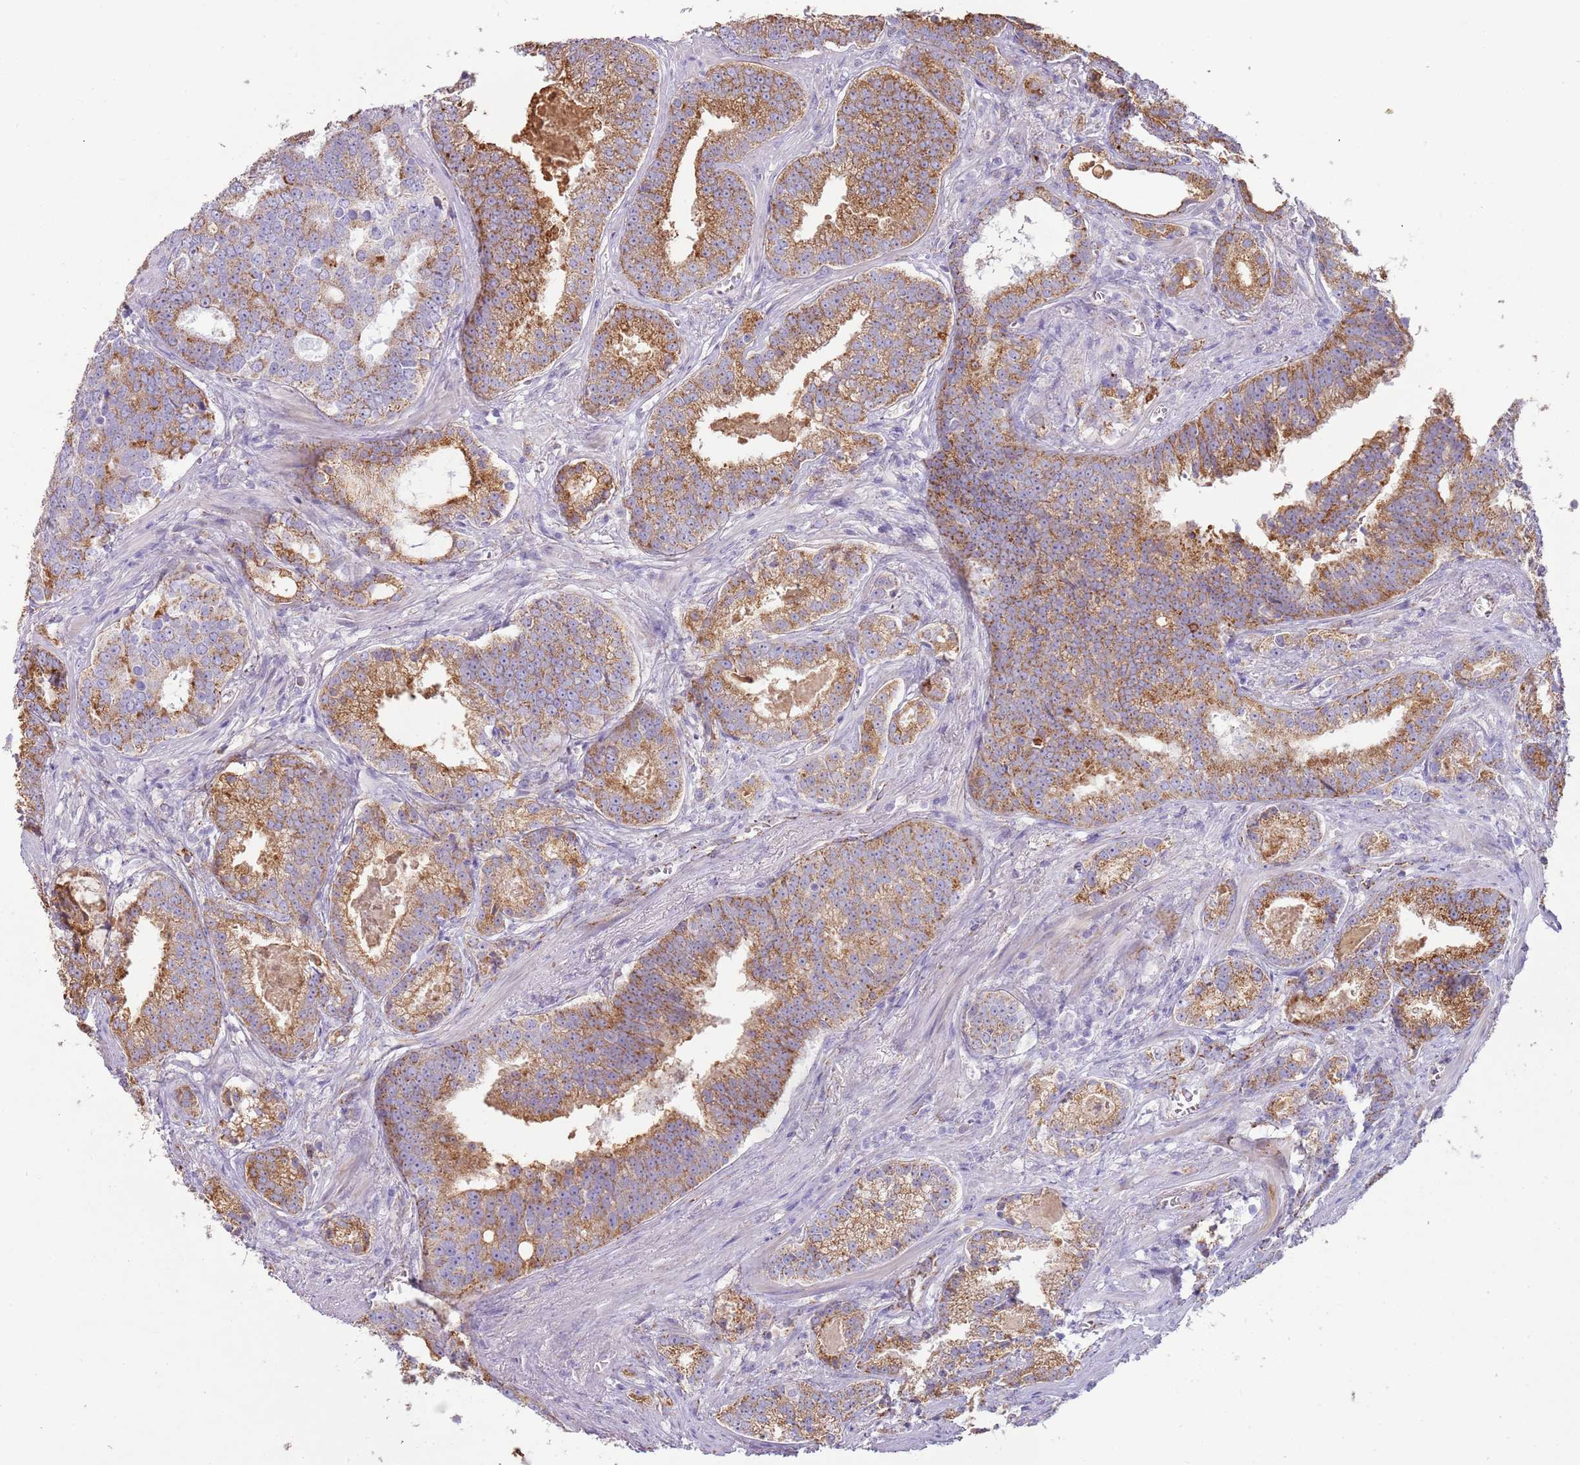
{"staining": {"intensity": "moderate", "quantity": ">75%", "location": "cytoplasmic/membranous"}, "tissue": "prostate cancer", "cell_type": "Tumor cells", "image_type": "cancer", "snomed": [{"axis": "morphology", "description": "Adenocarcinoma, High grade"}, {"axis": "topography", "description": "Prostate"}], "caption": "The photomicrograph displays staining of prostate high-grade adenocarcinoma, revealing moderate cytoplasmic/membranous protein positivity (brown color) within tumor cells.", "gene": "RNF222", "patient": {"sex": "male", "age": 67}}